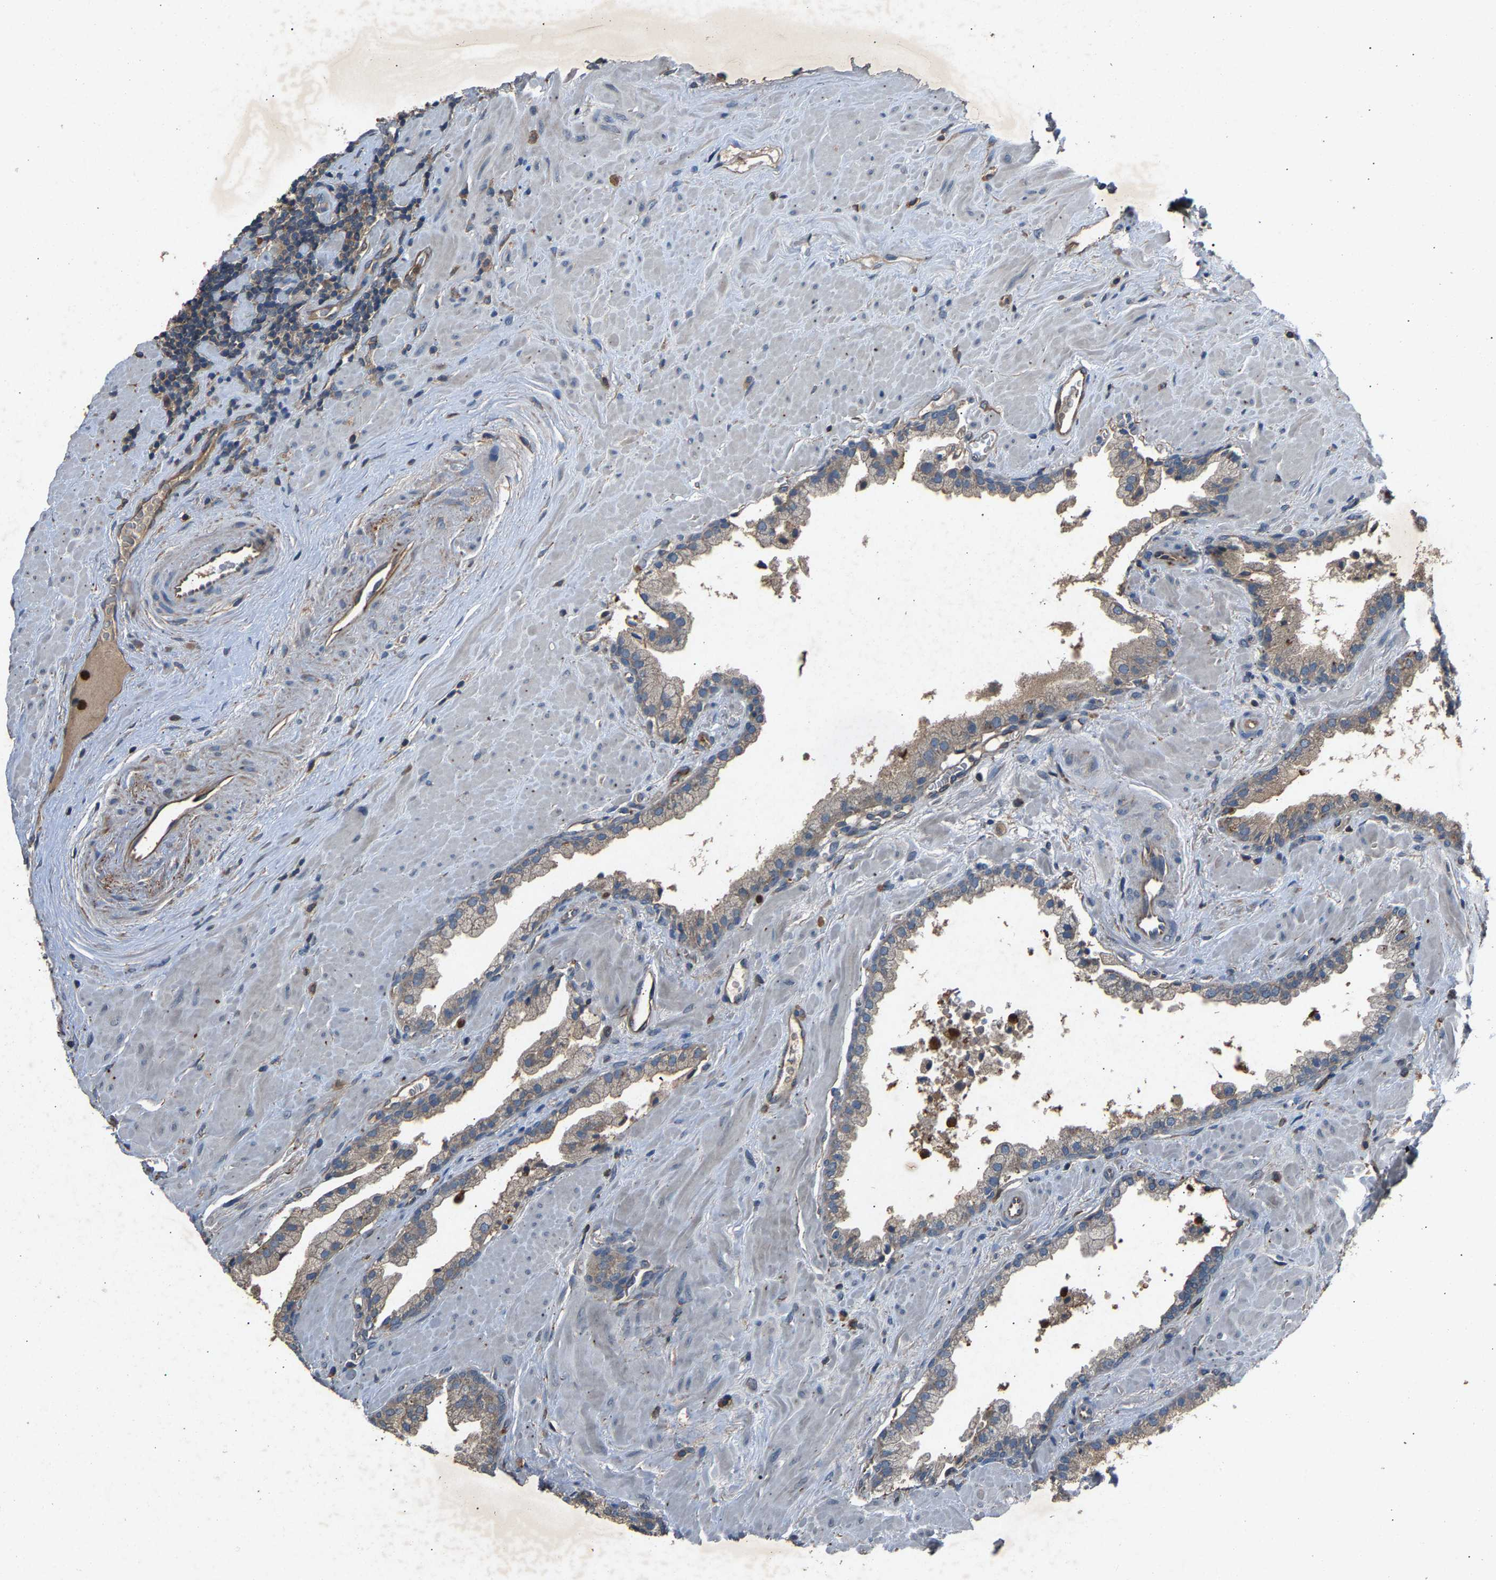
{"staining": {"intensity": "negative", "quantity": "none", "location": "none"}, "tissue": "prostate cancer", "cell_type": "Tumor cells", "image_type": "cancer", "snomed": [{"axis": "morphology", "description": "Adenocarcinoma, Low grade"}, {"axis": "topography", "description": "Prostate"}], "caption": "Tumor cells show no significant staining in adenocarcinoma (low-grade) (prostate).", "gene": "PPID", "patient": {"sex": "male", "age": 71}}